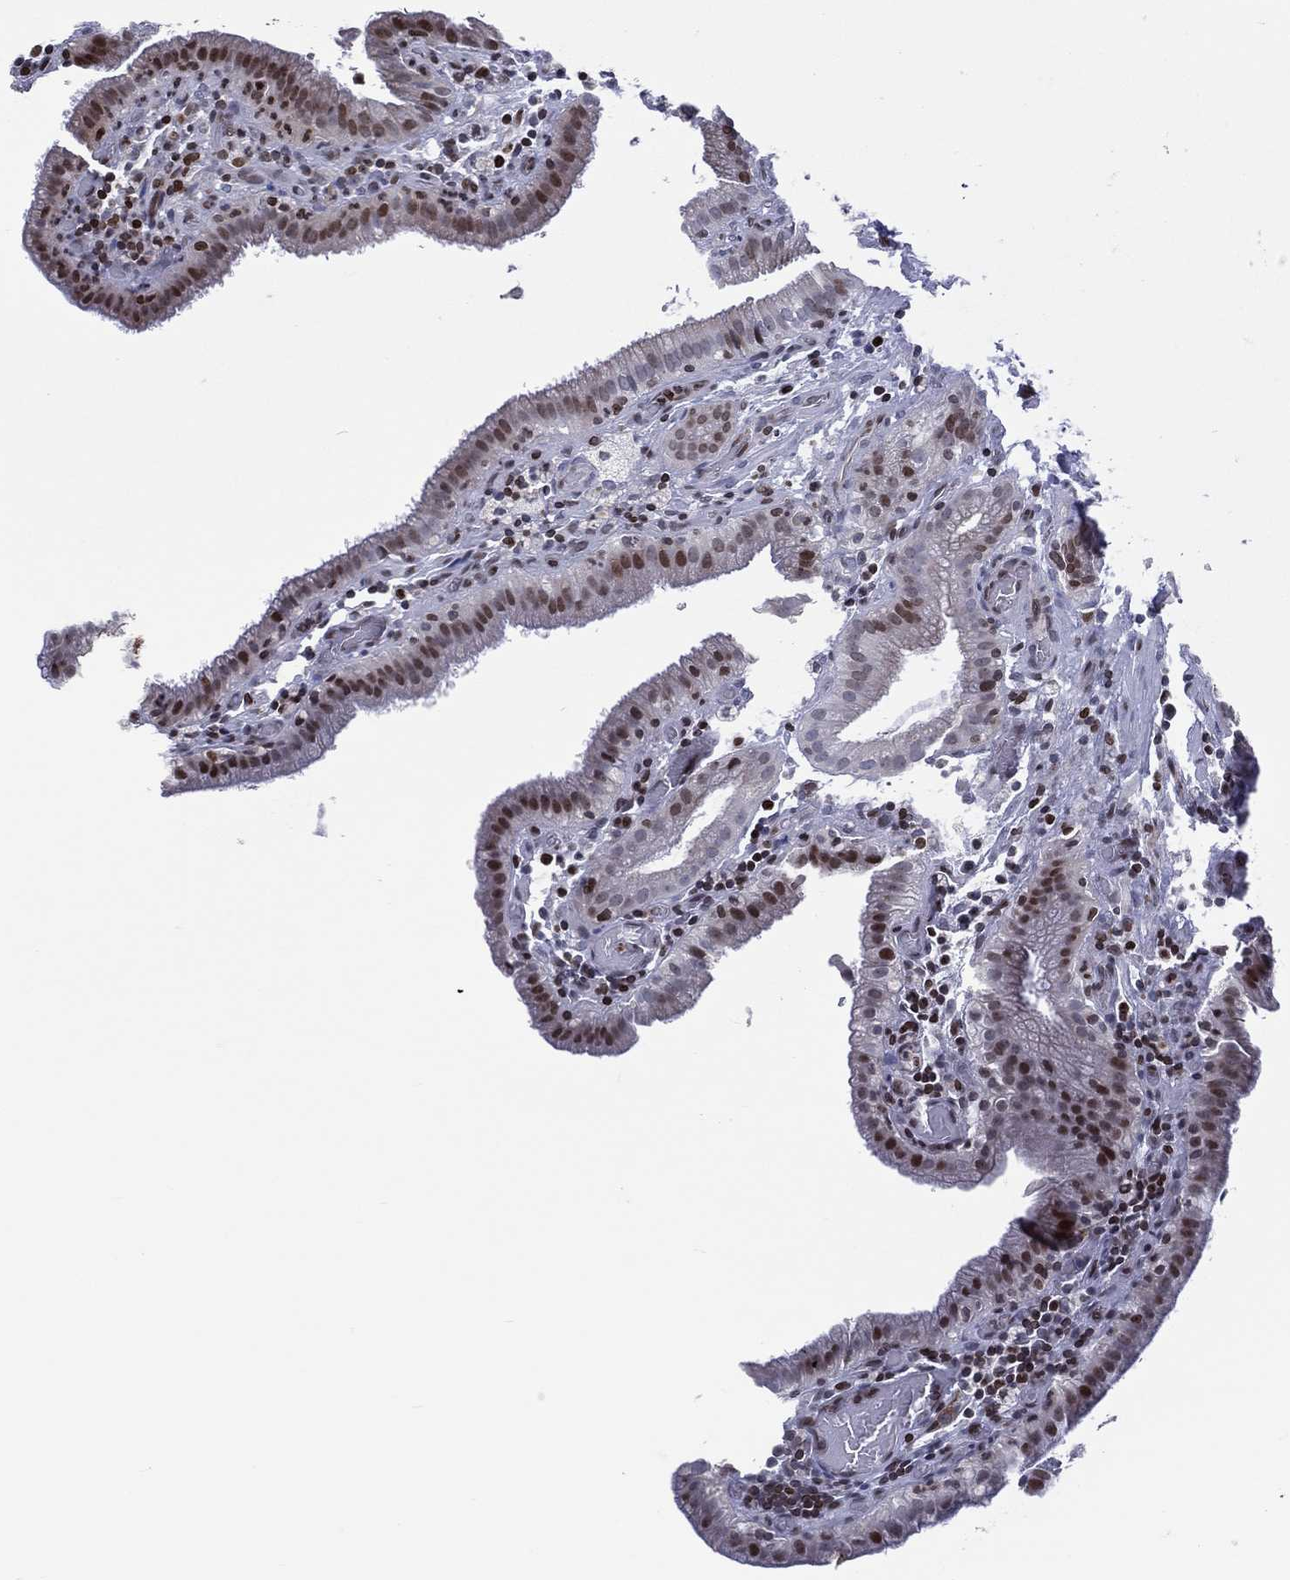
{"staining": {"intensity": "strong", "quantity": "<25%", "location": "nuclear"}, "tissue": "gallbladder", "cell_type": "Glandular cells", "image_type": "normal", "snomed": [{"axis": "morphology", "description": "Normal tissue, NOS"}, {"axis": "topography", "description": "Gallbladder"}], "caption": "Human gallbladder stained with a brown dye exhibits strong nuclear positive expression in about <25% of glandular cells.", "gene": "DBF4B", "patient": {"sex": "male", "age": 62}}